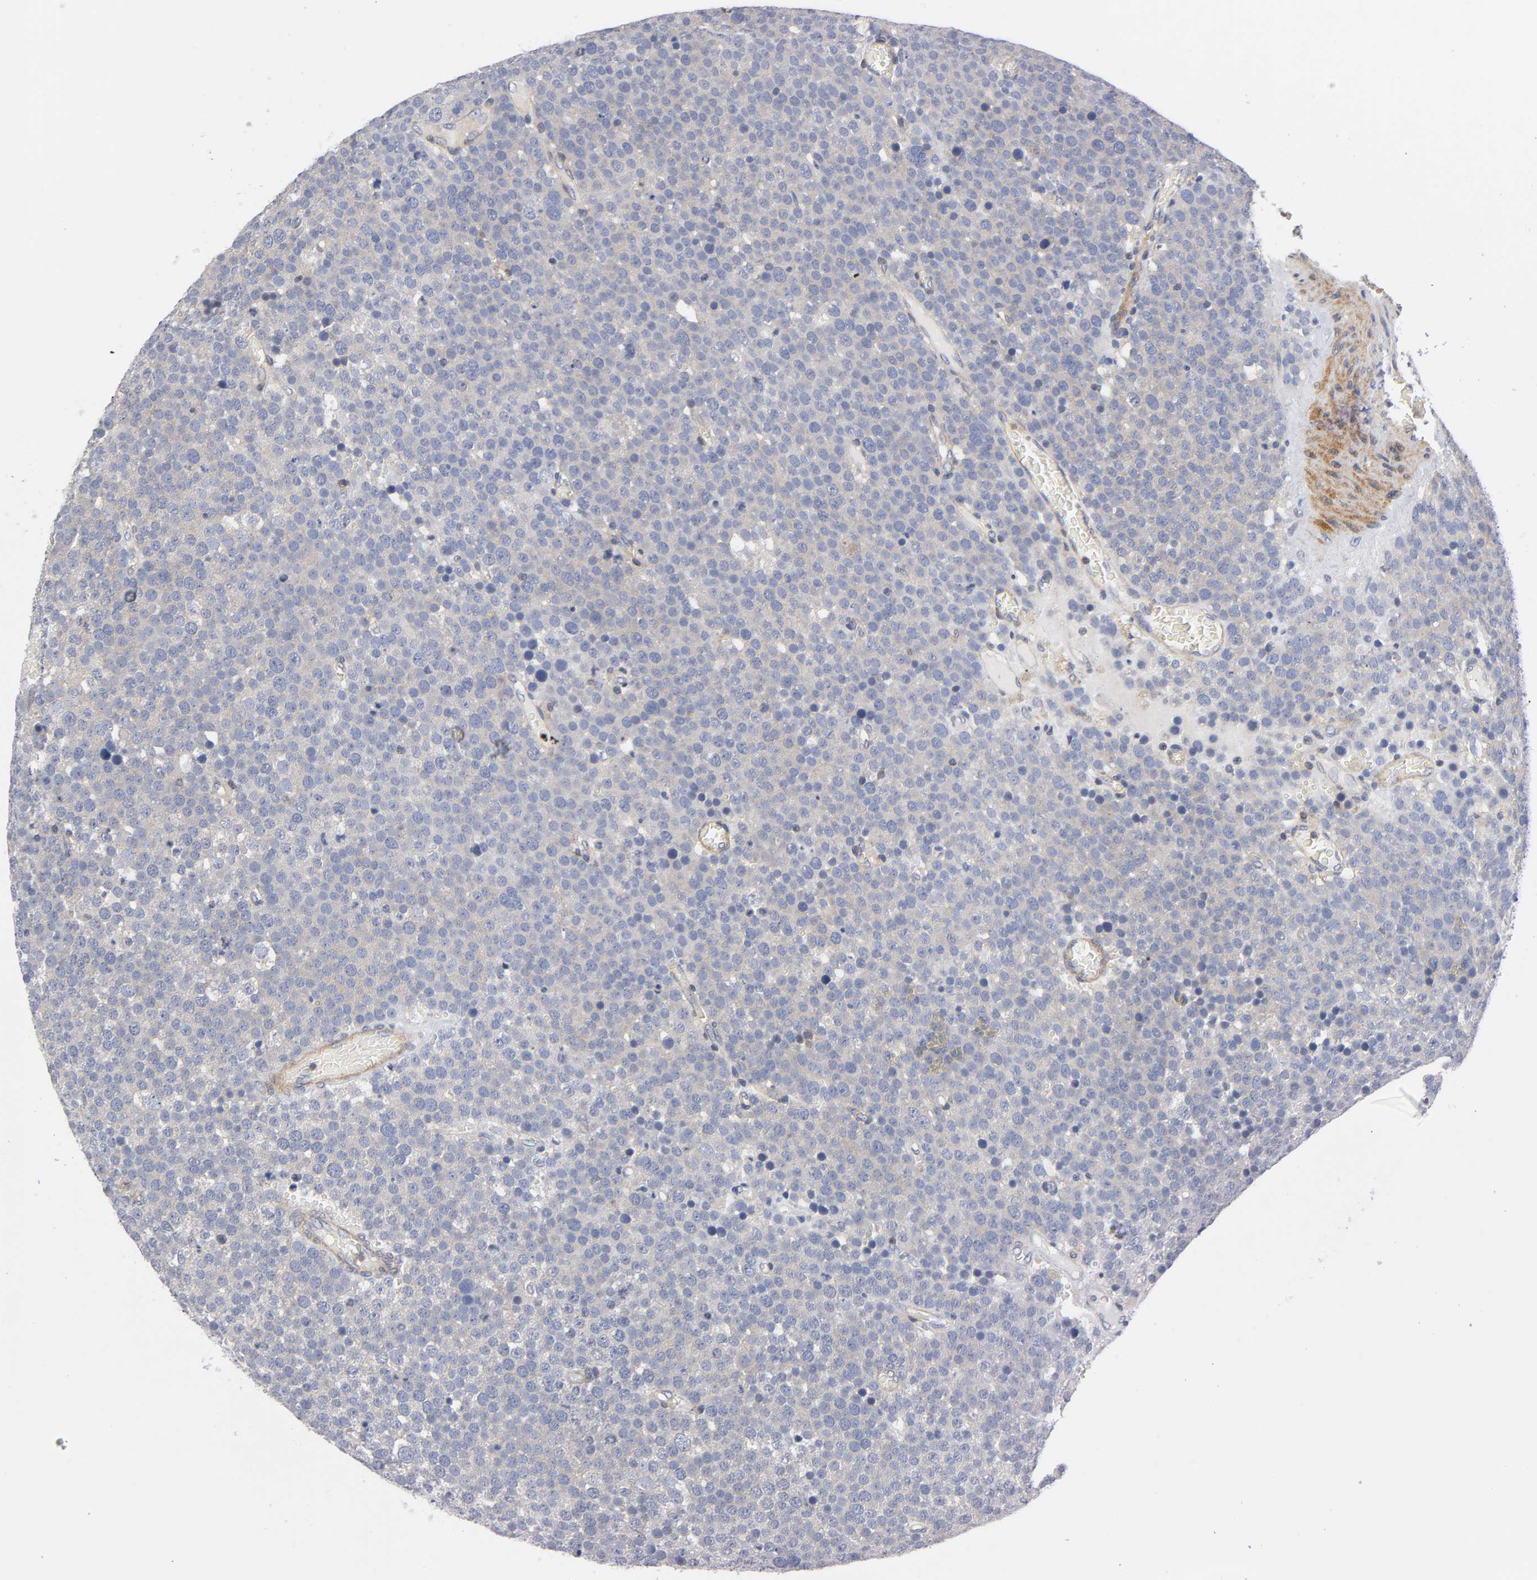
{"staining": {"intensity": "weak", "quantity": ">75%", "location": "cytoplasmic/membranous"}, "tissue": "testis cancer", "cell_type": "Tumor cells", "image_type": "cancer", "snomed": [{"axis": "morphology", "description": "Seminoma, NOS"}, {"axis": "topography", "description": "Testis"}], "caption": "High-magnification brightfield microscopy of testis cancer stained with DAB (3,3'-diaminobenzidine) (brown) and counterstained with hematoxylin (blue). tumor cells exhibit weak cytoplasmic/membranous expression is identified in about>75% of cells.", "gene": "ROCK1", "patient": {"sex": "male", "age": 71}}